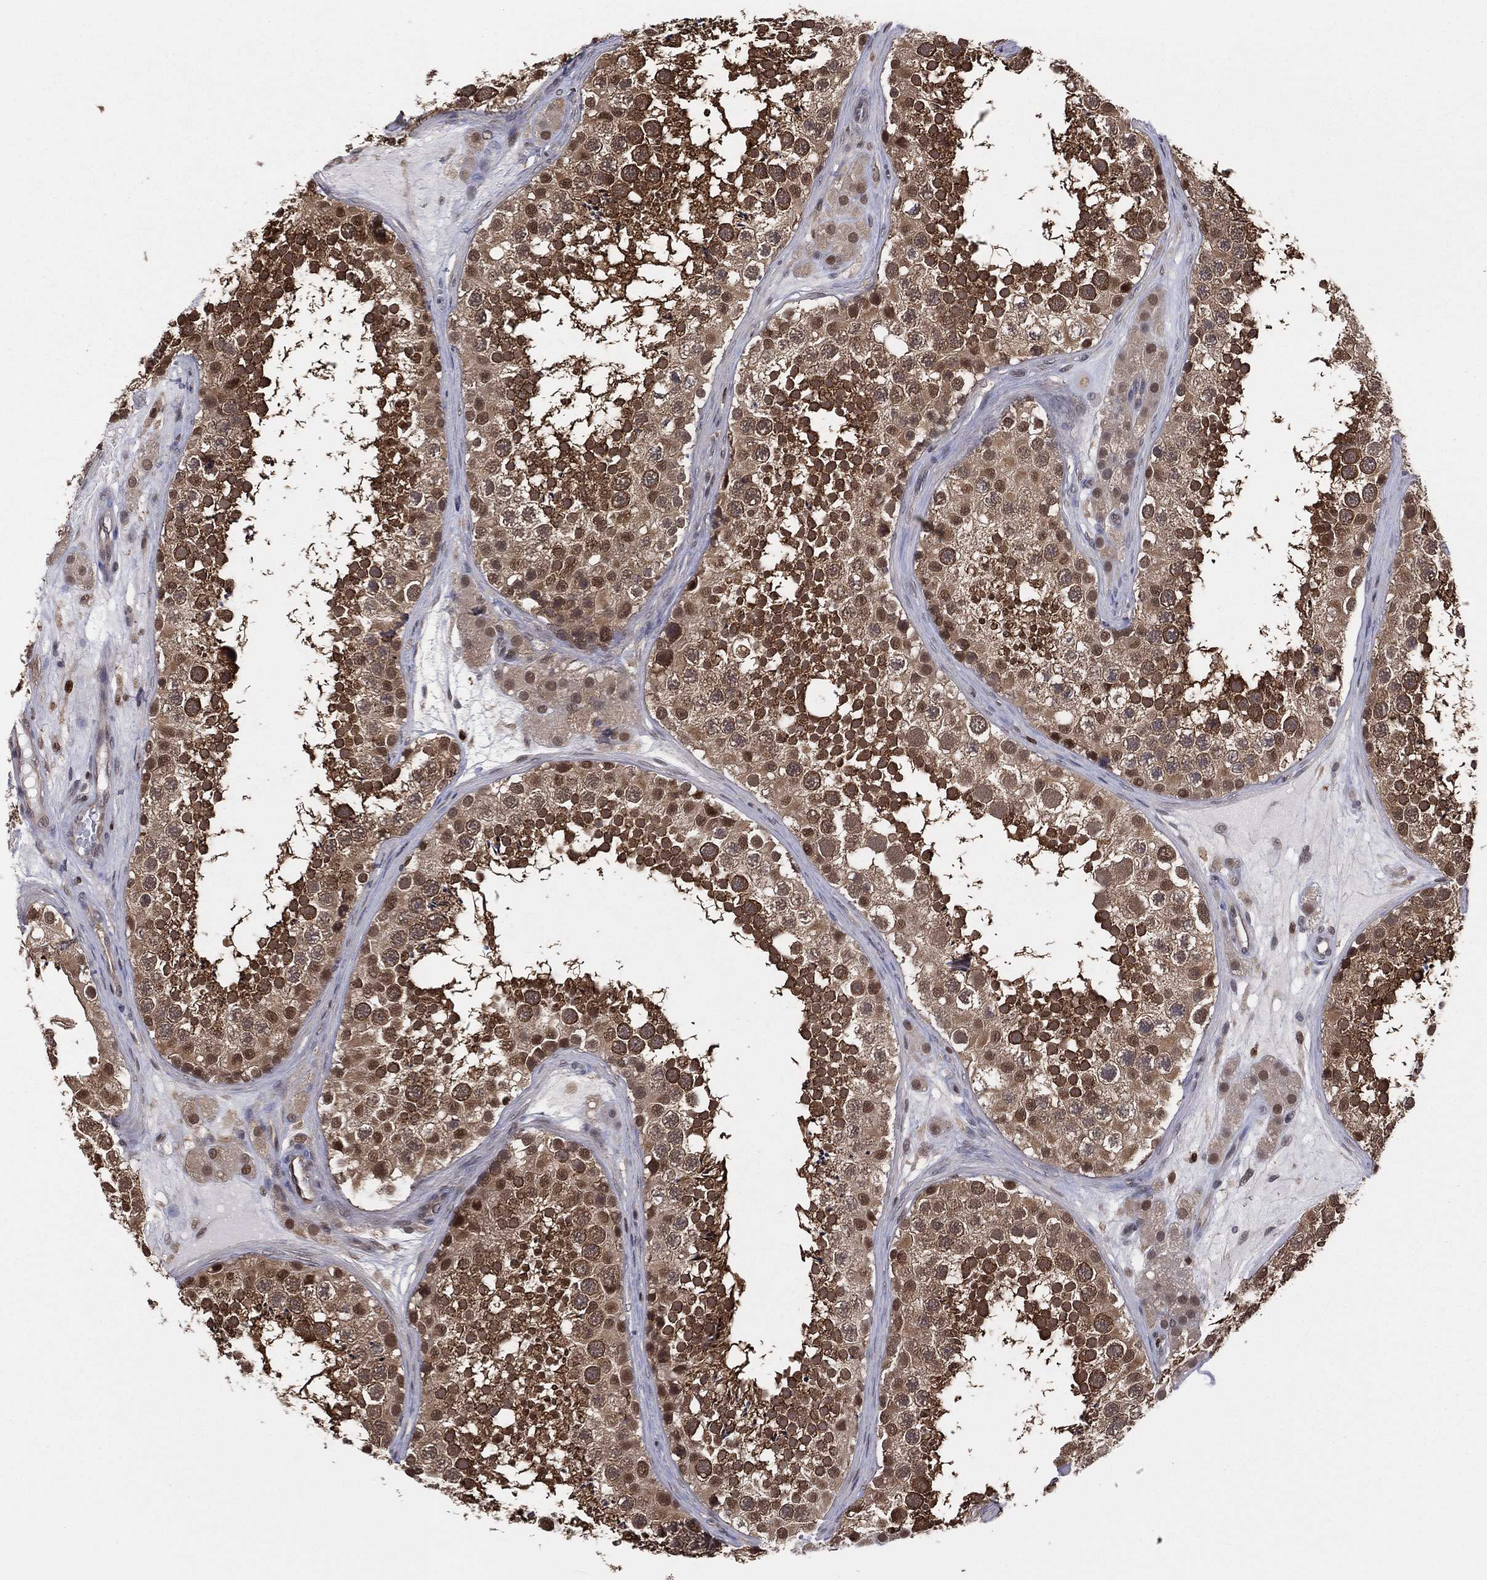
{"staining": {"intensity": "strong", "quantity": ">75%", "location": "cytoplasmic/membranous,nuclear"}, "tissue": "testis", "cell_type": "Cells in seminiferous ducts", "image_type": "normal", "snomed": [{"axis": "morphology", "description": "Normal tissue, NOS"}, {"axis": "topography", "description": "Testis"}], "caption": "The image shows staining of unremarkable testis, revealing strong cytoplasmic/membranous,nuclear protein positivity (brown color) within cells in seminiferous ducts.", "gene": "PSMA1", "patient": {"sex": "male", "age": 41}}